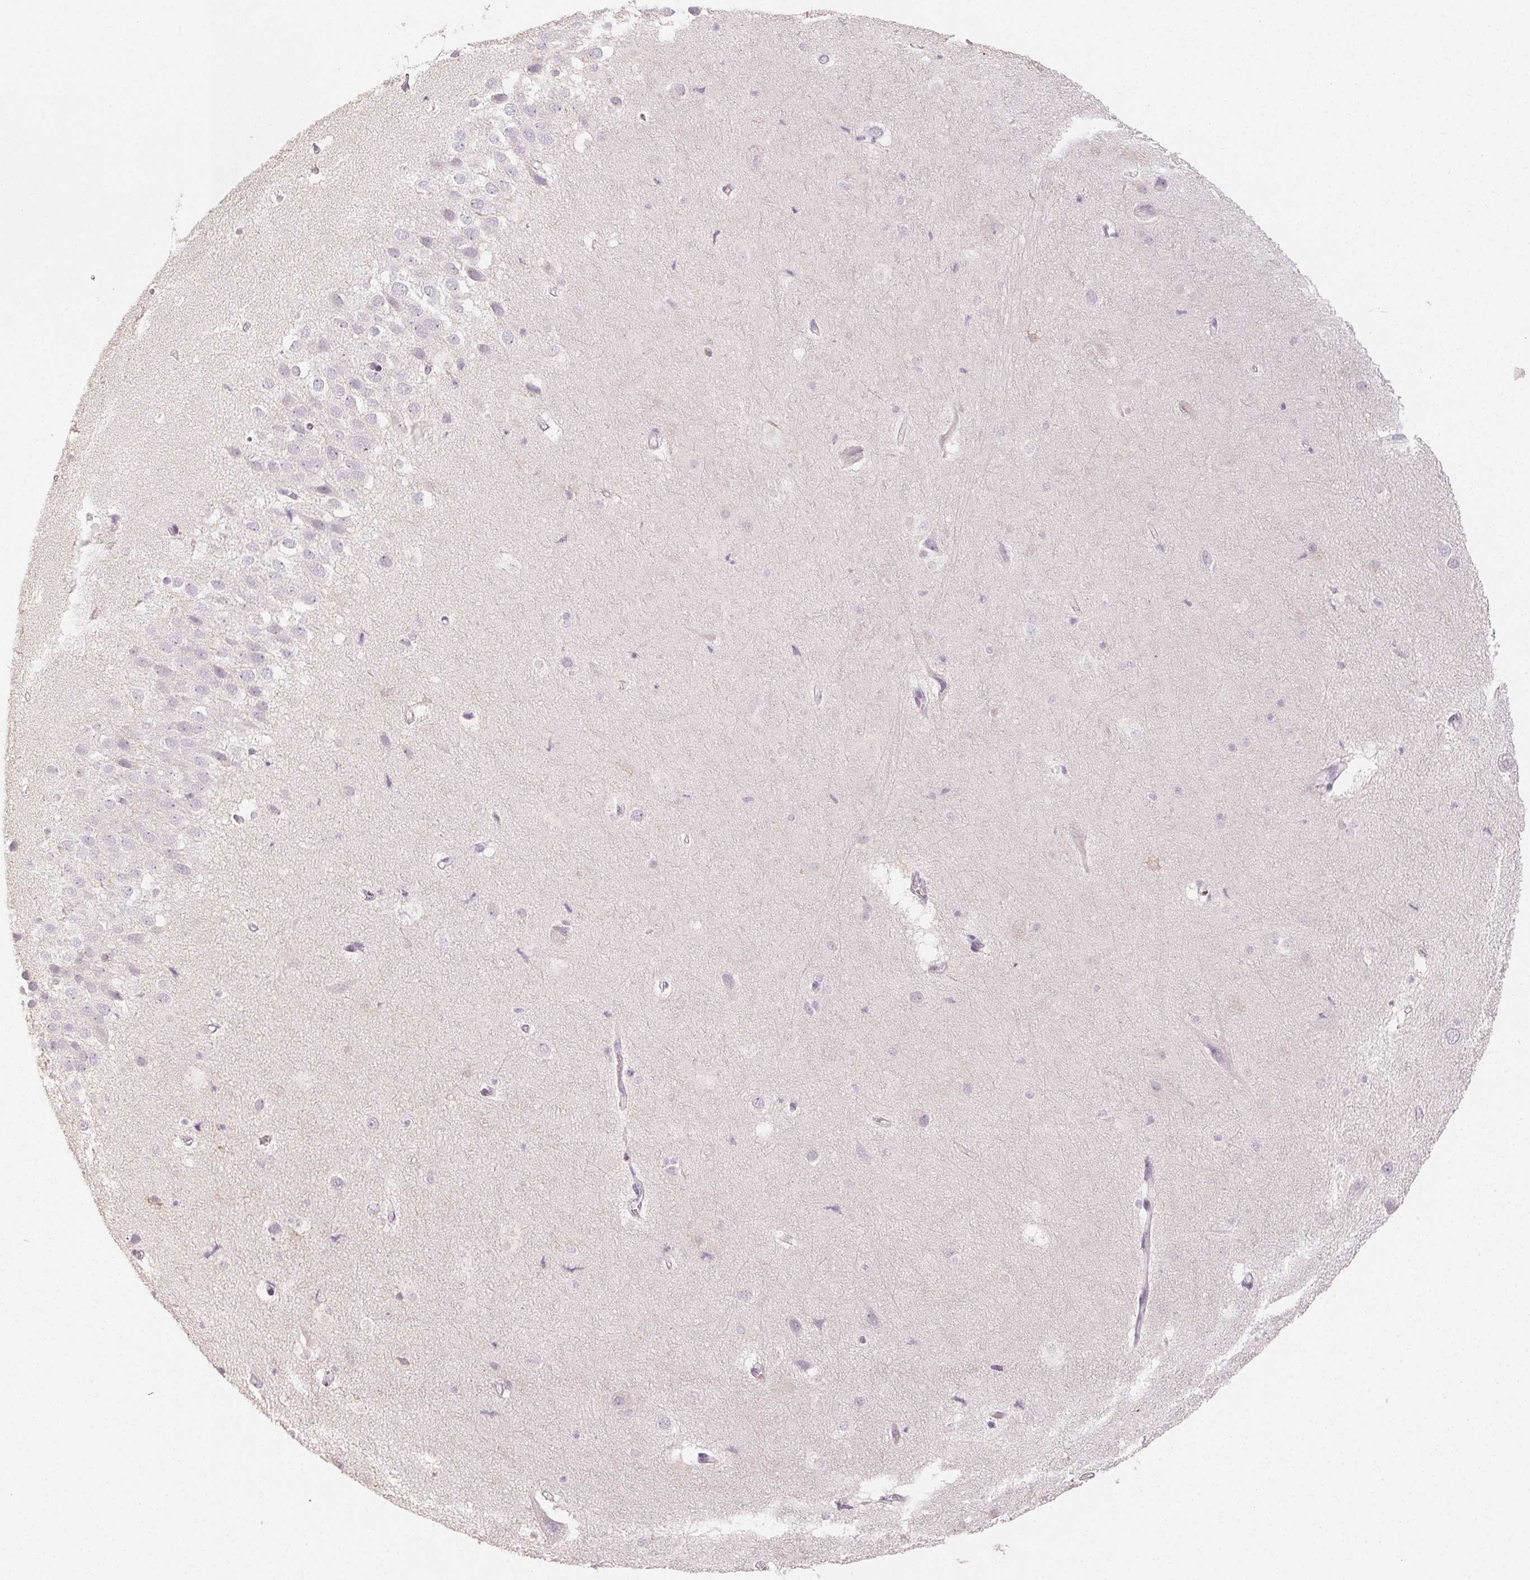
{"staining": {"intensity": "negative", "quantity": "none", "location": "none"}, "tissue": "hippocampus", "cell_type": "Glial cells", "image_type": "normal", "snomed": [{"axis": "morphology", "description": "Normal tissue, NOS"}, {"axis": "topography", "description": "Hippocampus"}], "caption": "This is an immunohistochemistry histopathology image of normal human hippocampus. There is no expression in glial cells.", "gene": "LVRN", "patient": {"sex": "male", "age": 26}}